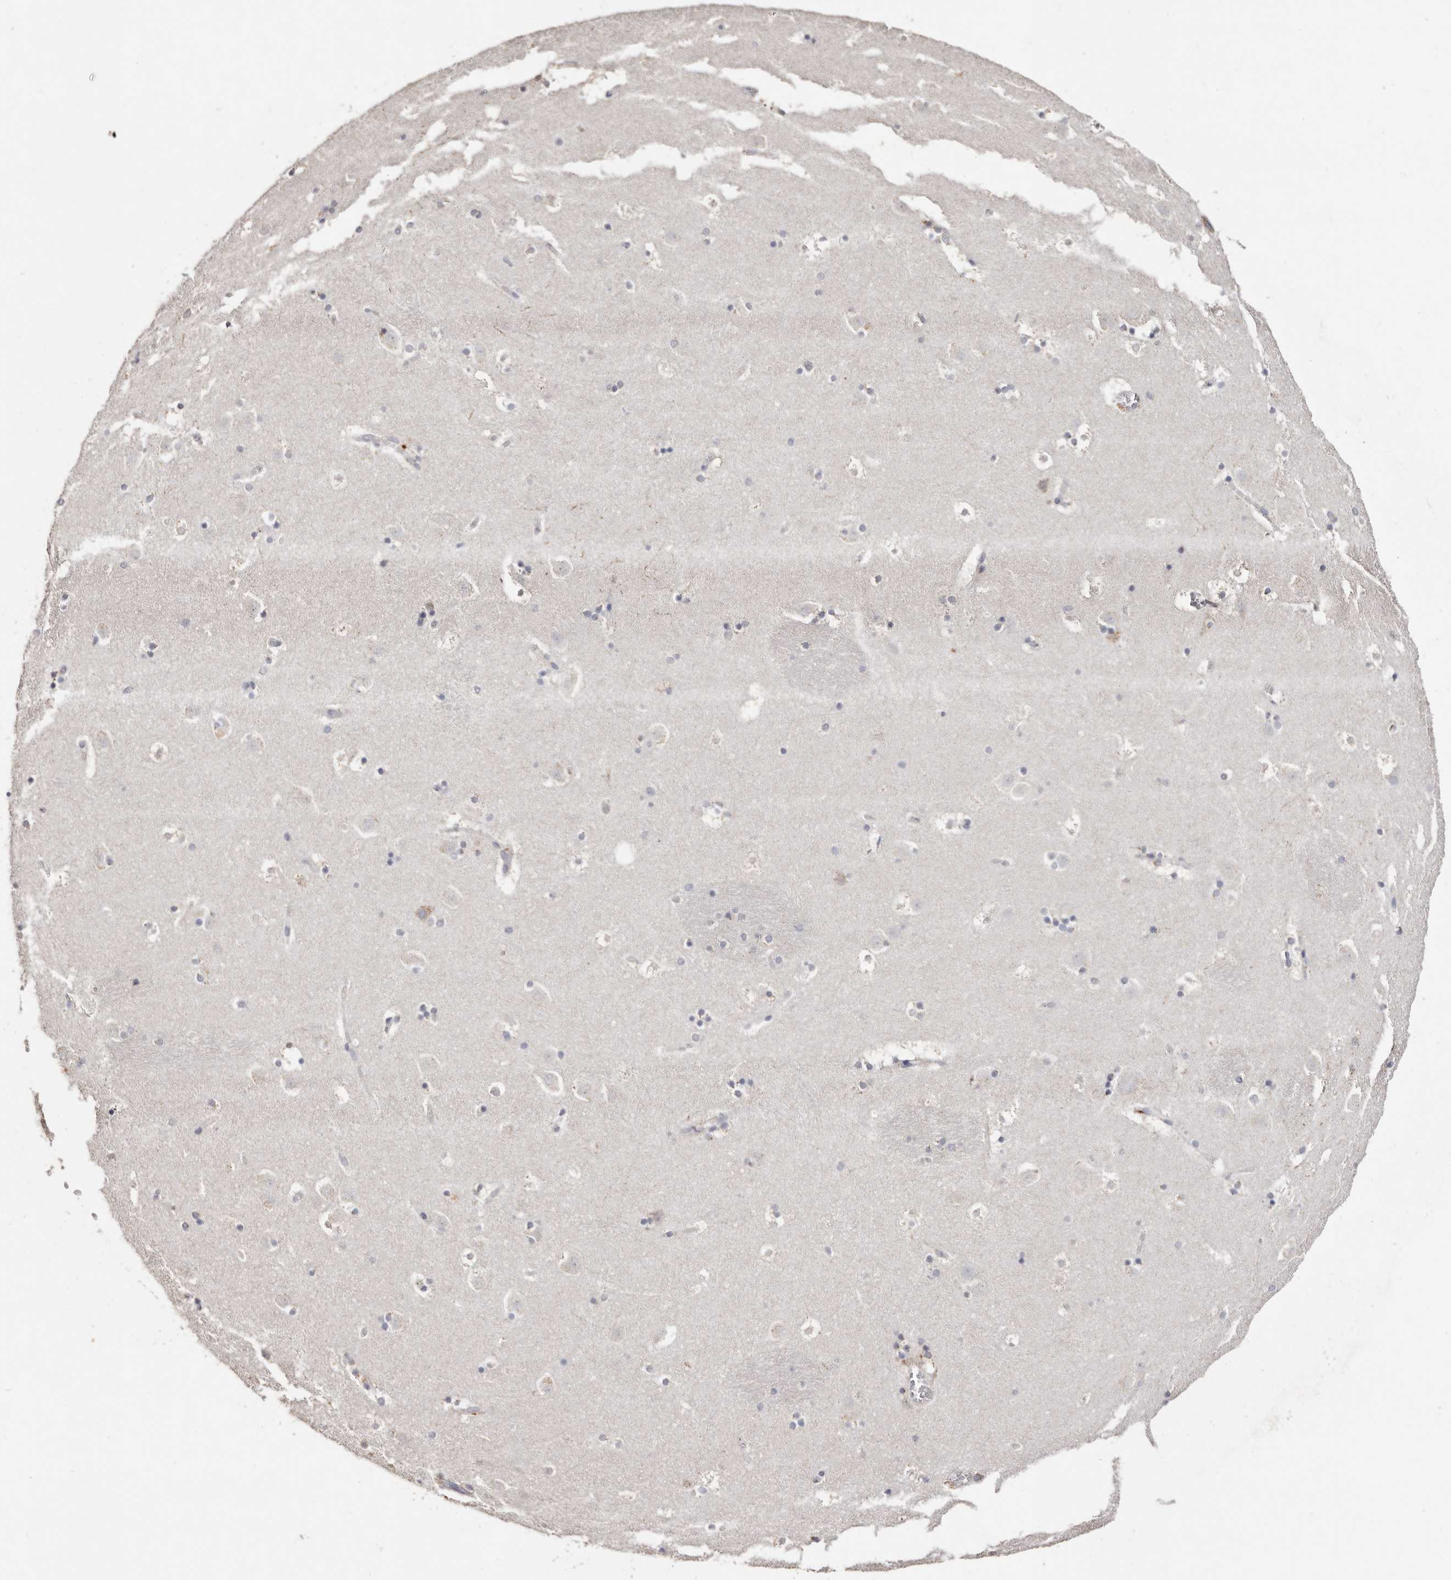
{"staining": {"intensity": "moderate", "quantity": "<25%", "location": "cytoplasmic/membranous"}, "tissue": "caudate", "cell_type": "Glial cells", "image_type": "normal", "snomed": [{"axis": "morphology", "description": "Normal tissue, NOS"}, {"axis": "topography", "description": "Lateral ventricle wall"}], "caption": "Immunohistochemical staining of normal caudate reveals low levels of moderate cytoplasmic/membranous positivity in approximately <25% of glial cells.", "gene": "LGALS7B", "patient": {"sex": "male", "age": 45}}